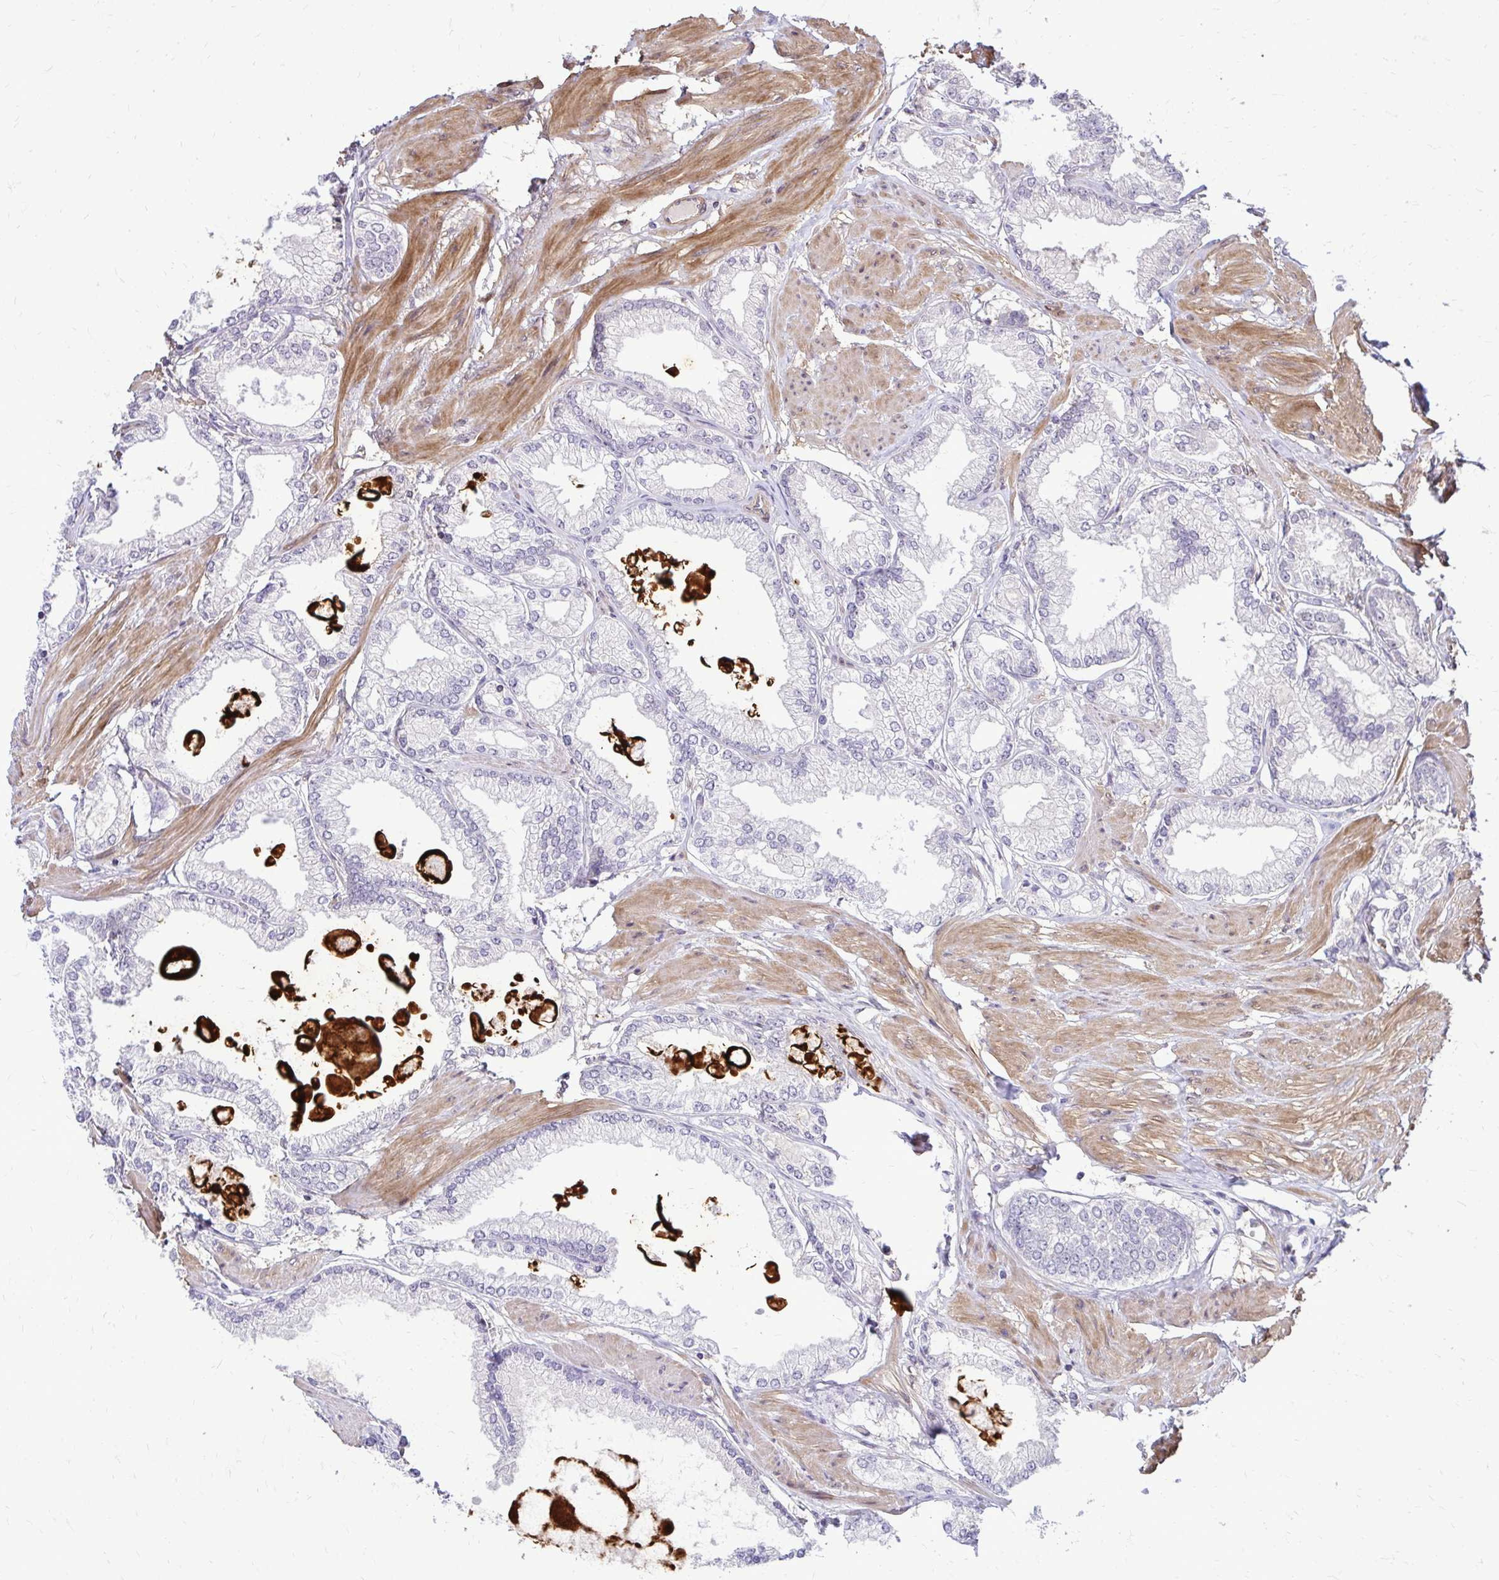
{"staining": {"intensity": "negative", "quantity": "none", "location": "none"}, "tissue": "prostate cancer", "cell_type": "Tumor cells", "image_type": "cancer", "snomed": [{"axis": "morphology", "description": "Adenocarcinoma, High grade"}, {"axis": "topography", "description": "Prostate"}], "caption": "A micrograph of human adenocarcinoma (high-grade) (prostate) is negative for staining in tumor cells.", "gene": "TRIP6", "patient": {"sex": "male", "age": 68}}